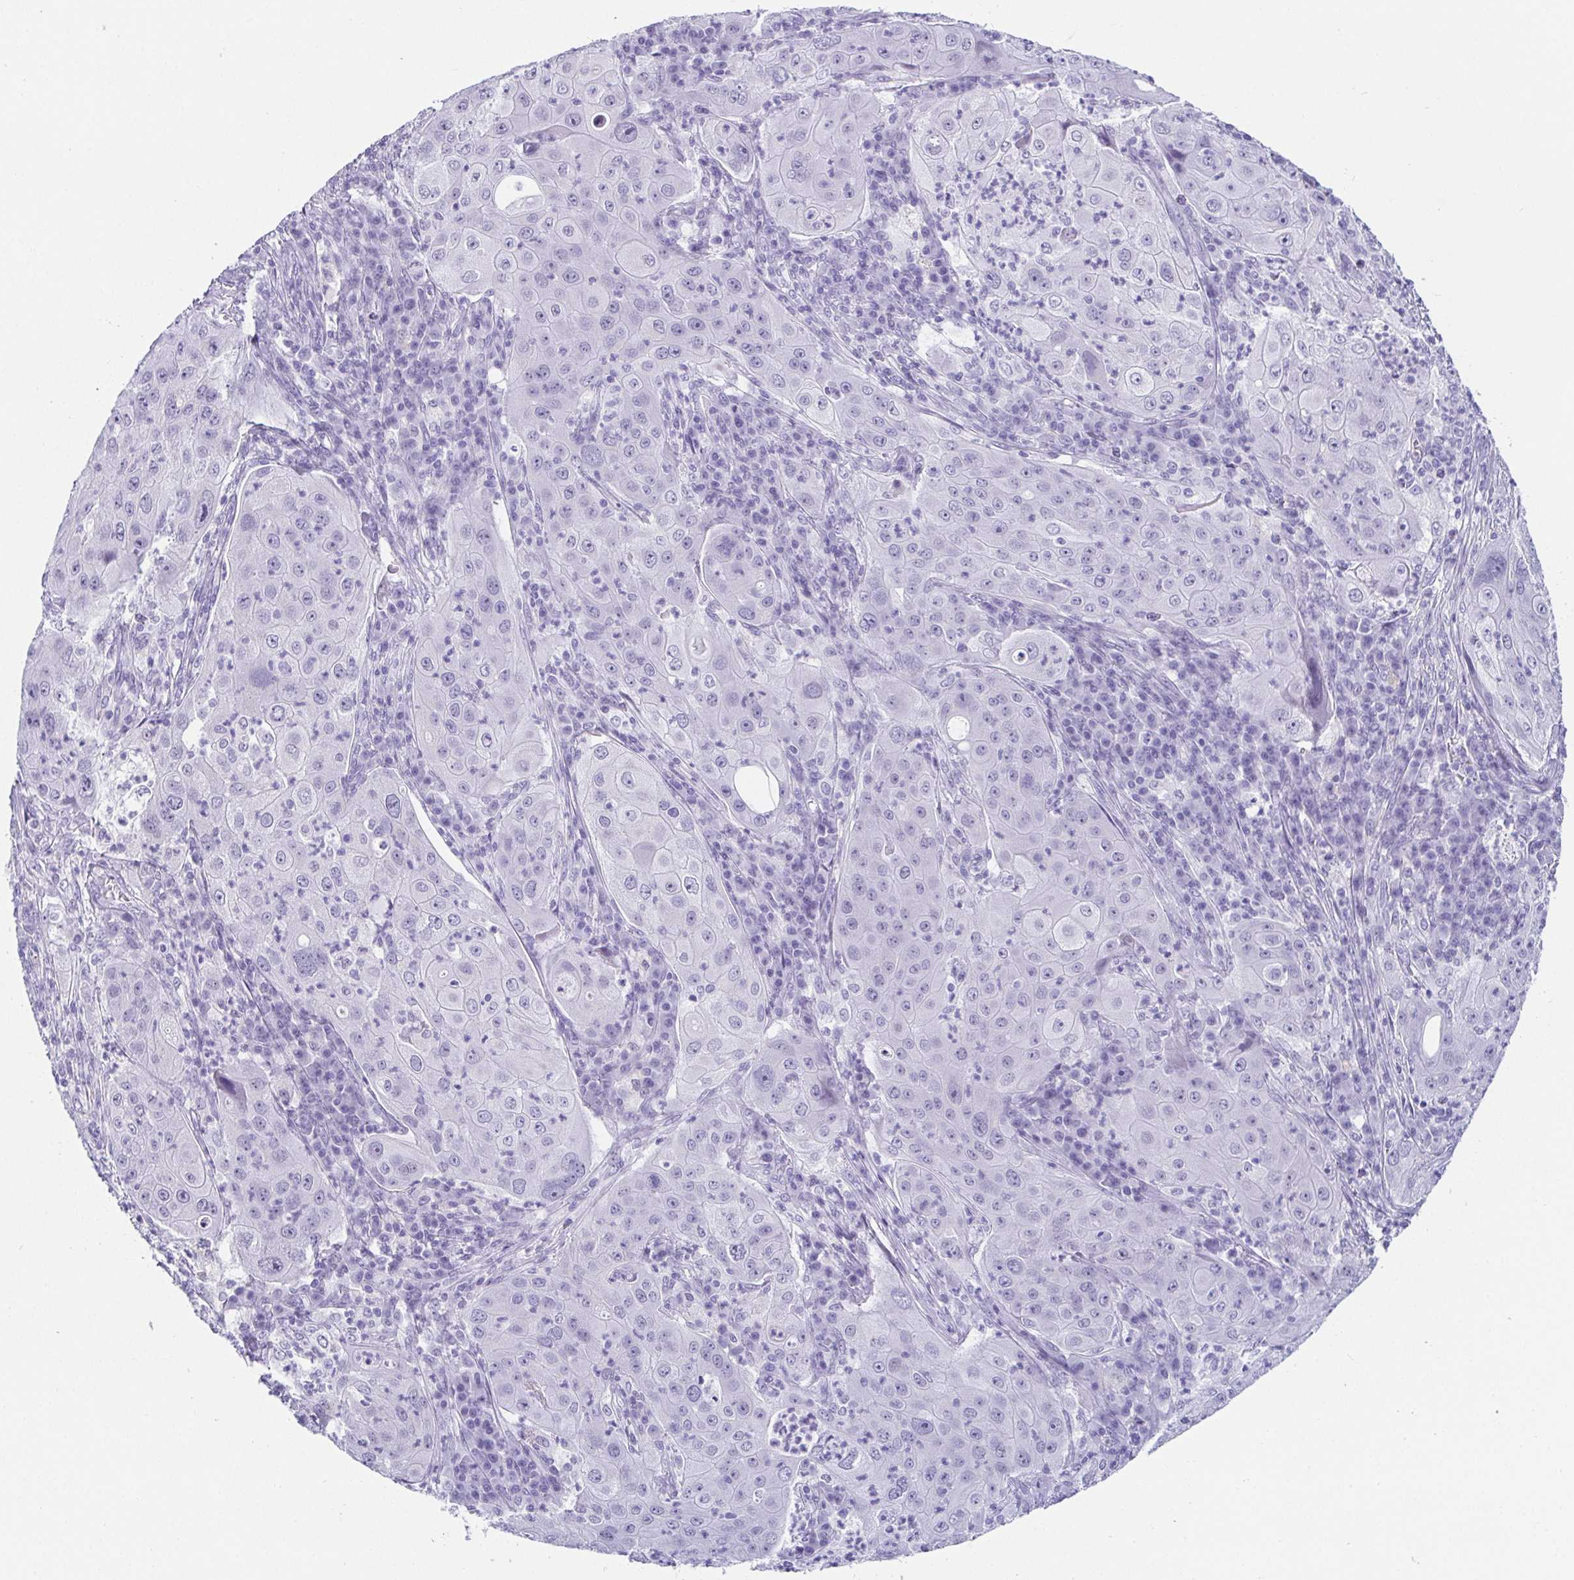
{"staining": {"intensity": "negative", "quantity": "none", "location": "none"}, "tissue": "lung cancer", "cell_type": "Tumor cells", "image_type": "cancer", "snomed": [{"axis": "morphology", "description": "Squamous cell carcinoma, NOS"}, {"axis": "topography", "description": "Lung"}], "caption": "This histopathology image is of lung cancer (squamous cell carcinoma) stained with immunohistochemistry (IHC) to label a protein in brown with the nuclei are counter-stained blue. There is no positivity in tumor cells. (DAB (3,3'-diaminobenzidine) immunohistochemistry (IHC) with hematoxylin counter stain).", "gene": "ESX1", "patient": {"sex": "female", "age": 59}}